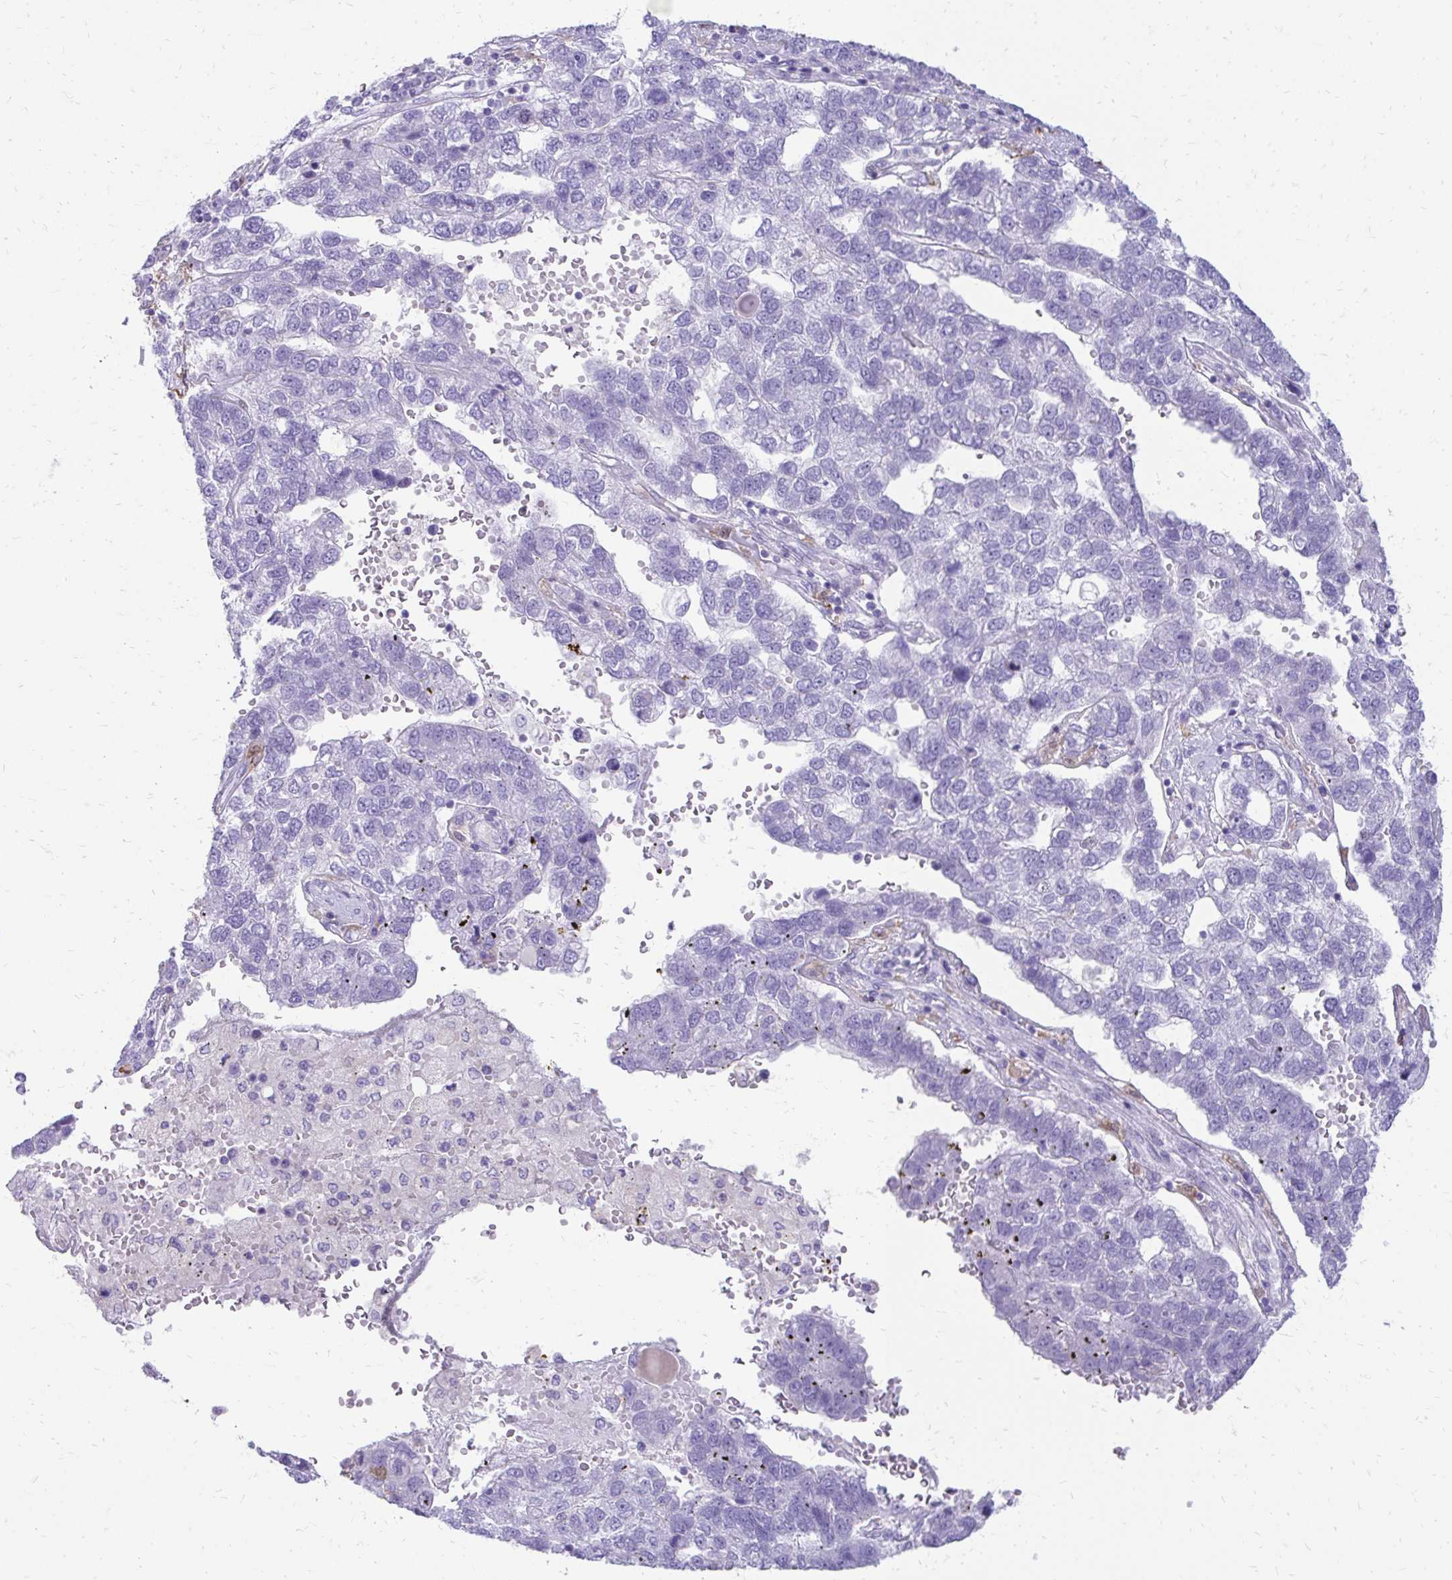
{"staining": {"intensity": "negative", "quantity": "none", "location": "none"}, "tissue": "pancreatic cancer", "cell_type": "Tumor cells", "image_type": "cancer", "snomed": [{"axis": "morphology", "description": "Adenocarcinoma, NOS"}, {"axis": "topography", "description": "Pancreas"}], "caption": "IHC image of neoplastic tissue: human pancreatic cancer (adenocarcinoma) stained with DAB (3,3'-diaminobenzidine) displays no significant protein staining in tumor cells.", "gene": "SIGLEC11", "patient": {"sex": "female", "age": 61}}